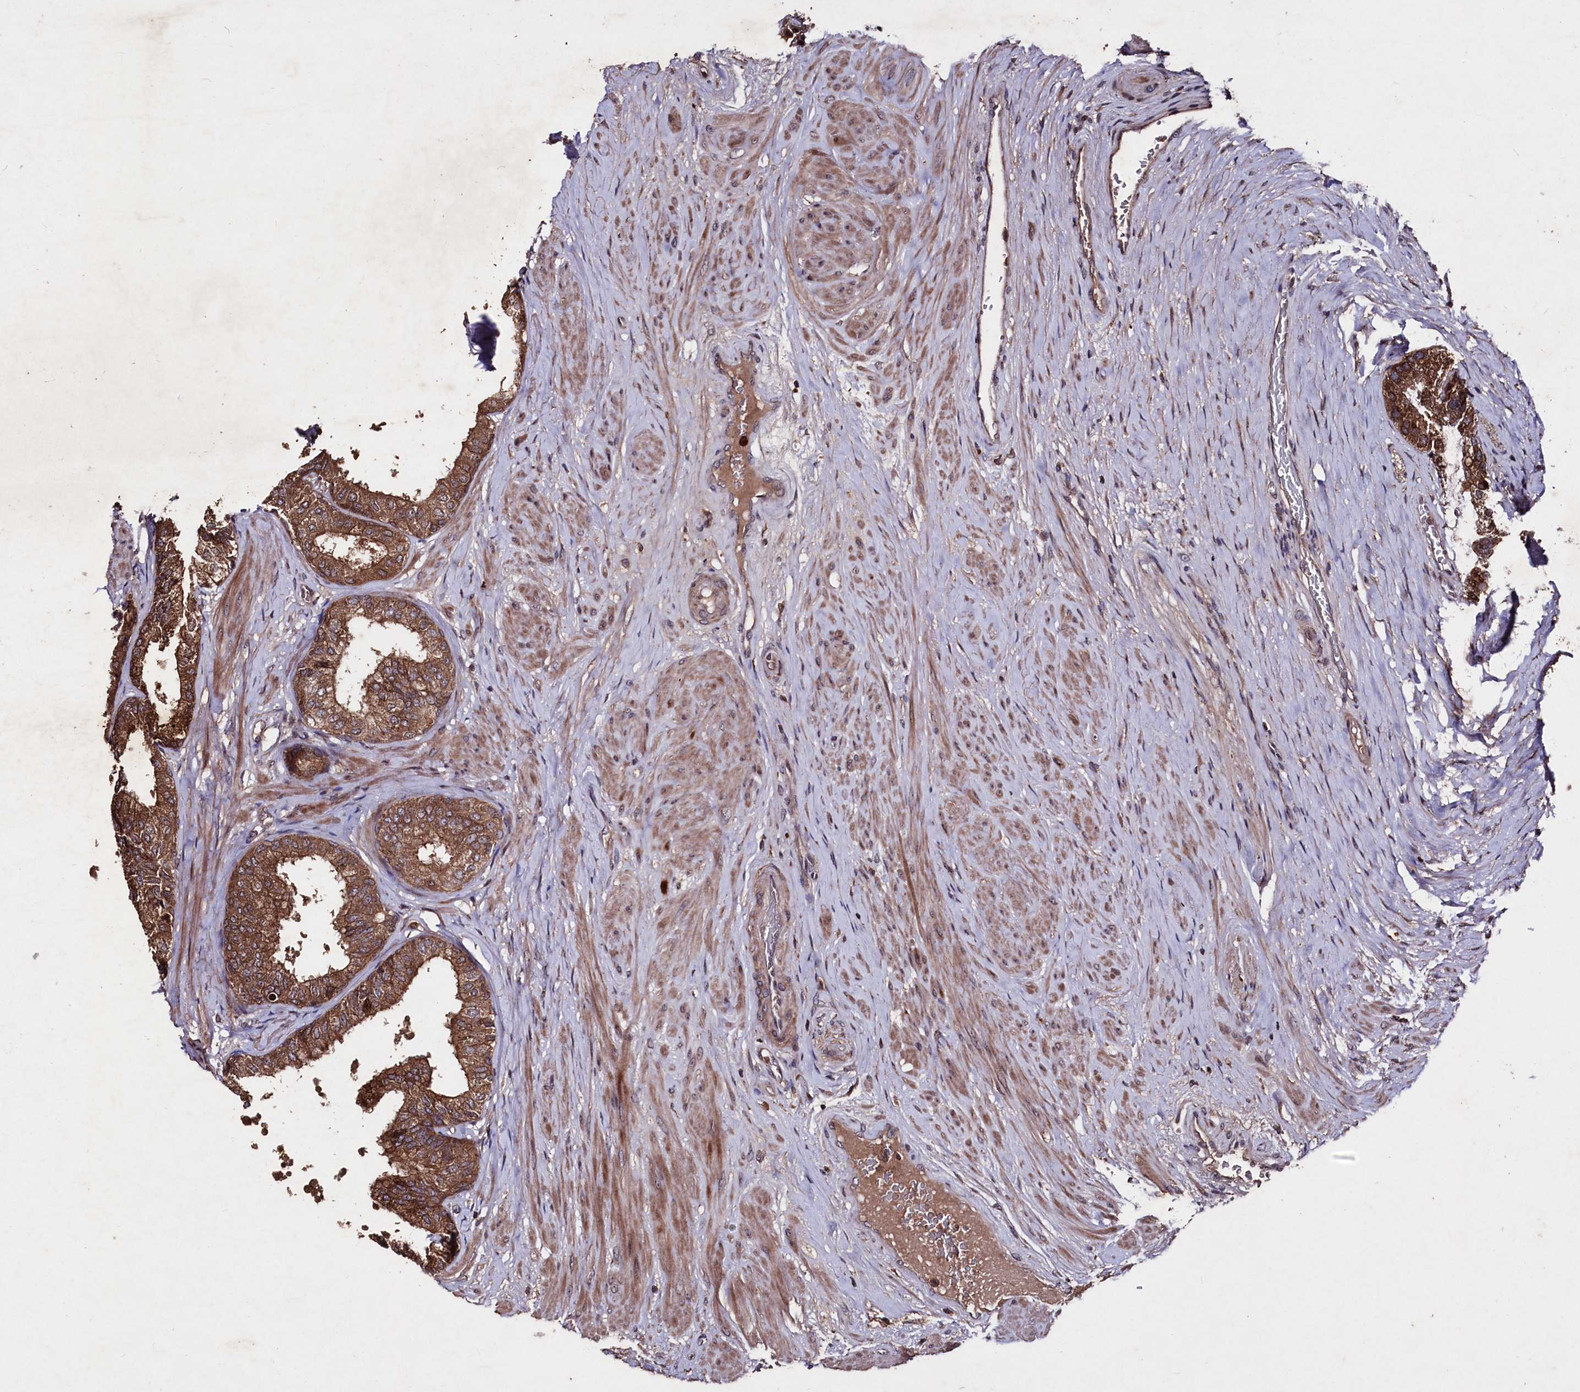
{"staining": {"intensity": "strong", "quantity": ">75%", "location": "cytoplasmic/membranous"}, "tissue": "prostate", "cell_type": "Glandular cells", "image_type": "normal", "snomed": [{"axis": "morphology", "description": "Normal tissue, NOS"}, {"axis": "topography", "description": "Prostate"}], "caption": "IHC staining of normal prostate, which shows high levels of strong cytoplasmic/membranous staining in about >75% of glandular cells indicating strong cytoplasmic/membranous protein staining. The staining was performed using DAB (brown) for protein detection and nuclei were counterstained in hematoxylin (blue).", "gene": "MYO1H", "patient": {"sex": "male", "age": 60}}